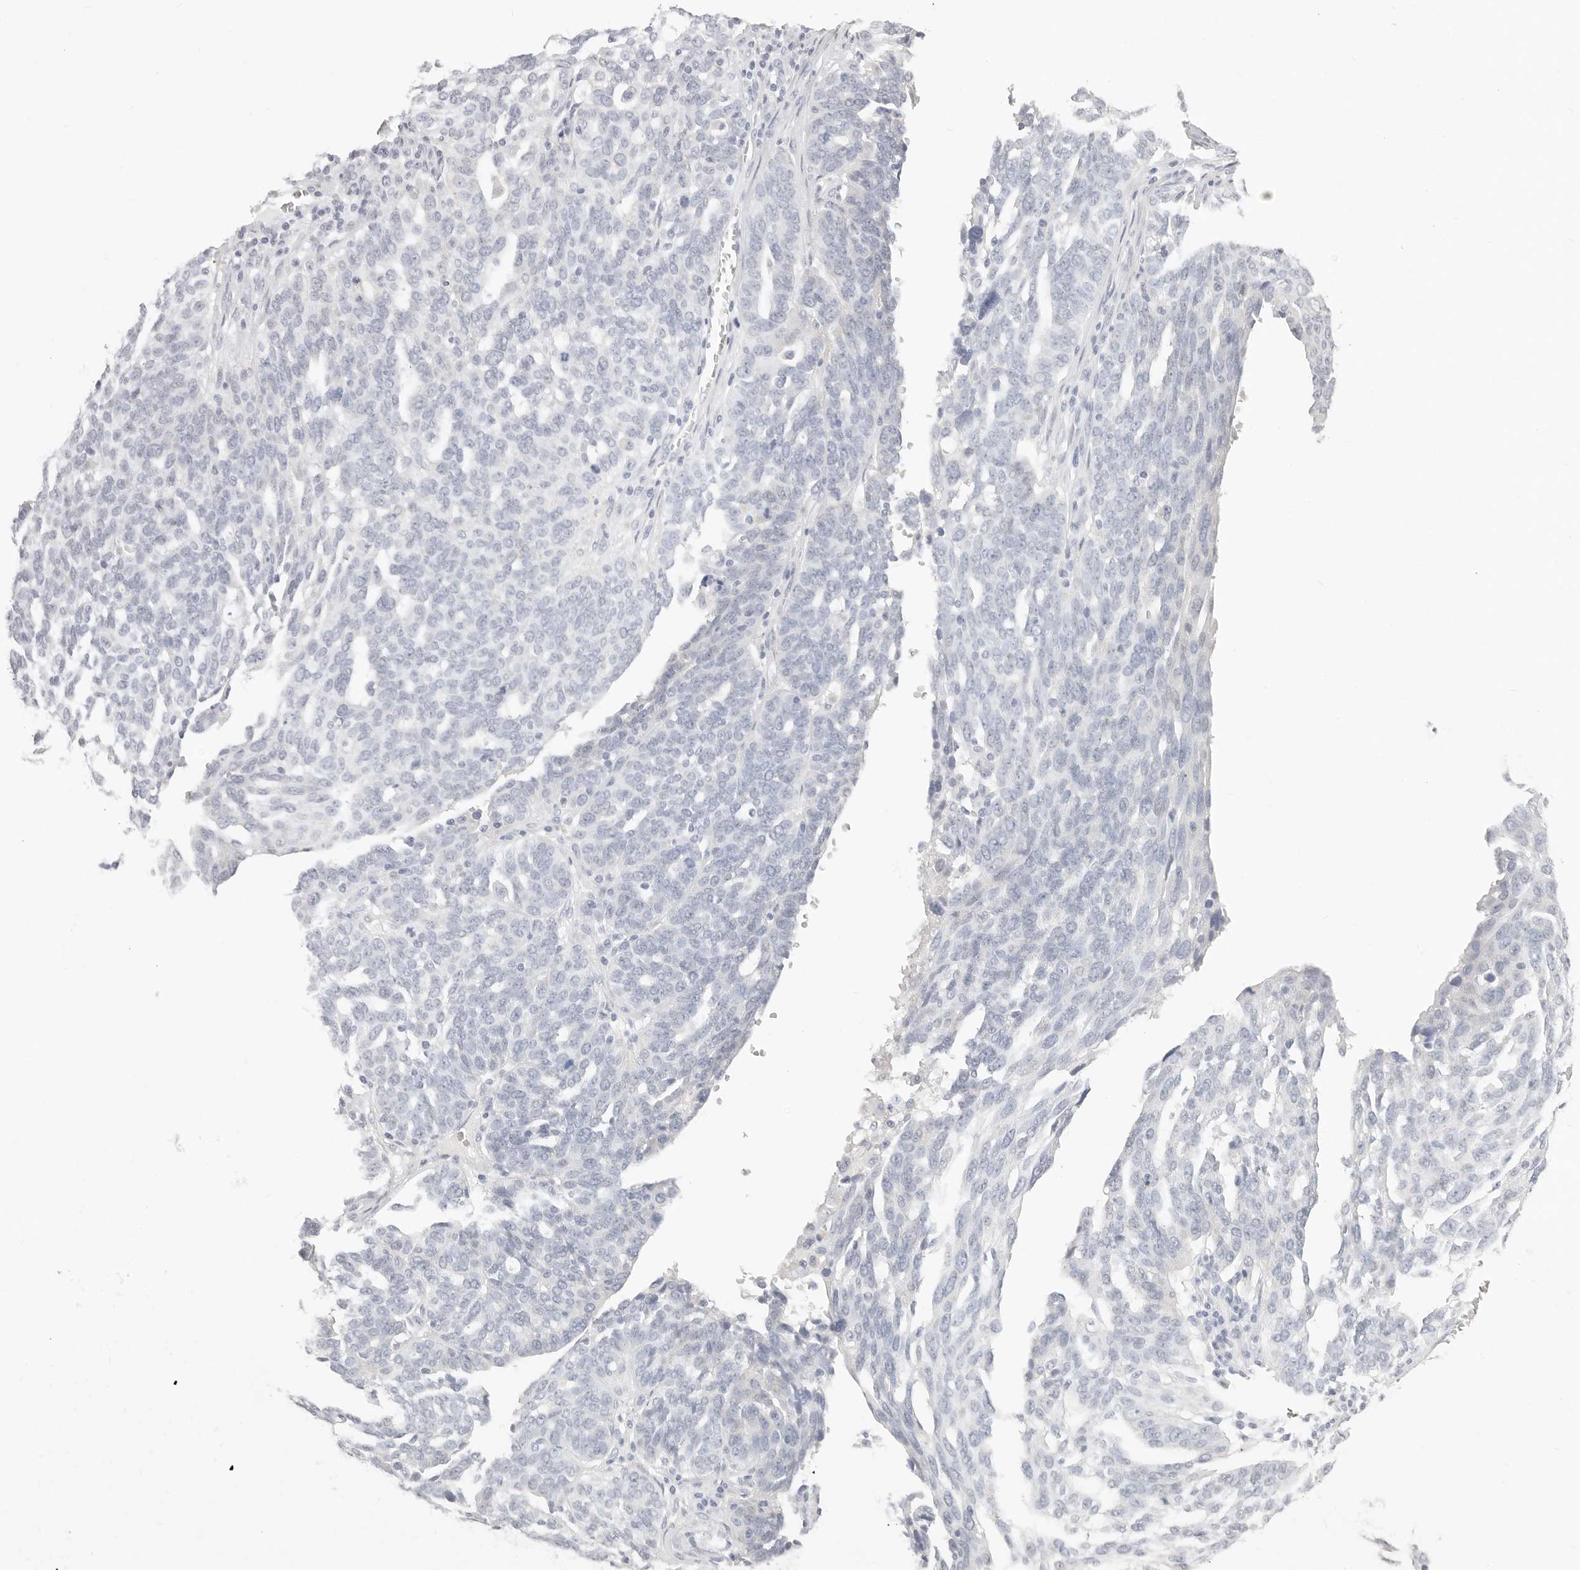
{"staining": {"intensity": "negative", "quantity": "none", "location": "none"}, "tissue": "ovarian cancer", "cell_type": "Tumor cells", "image_type": "cancer", "snomed": [{"axis": "morphology", "description": "Cystadenocarcinoma, serous, NOS"}, {"axis": "topography", "description": "Ovary"}], "caption": "A high-resolution image shows IHC staining of ovarian cancer, which shows no significant positivity in tumor cells. The staining is performed using DAB (3,3'-diaminobenzidine) brown chromogen with nuclei counter-stained in using hematoxylin.", "gene": "ASCL1", "patient": {"sex": "female", "age": 59}}